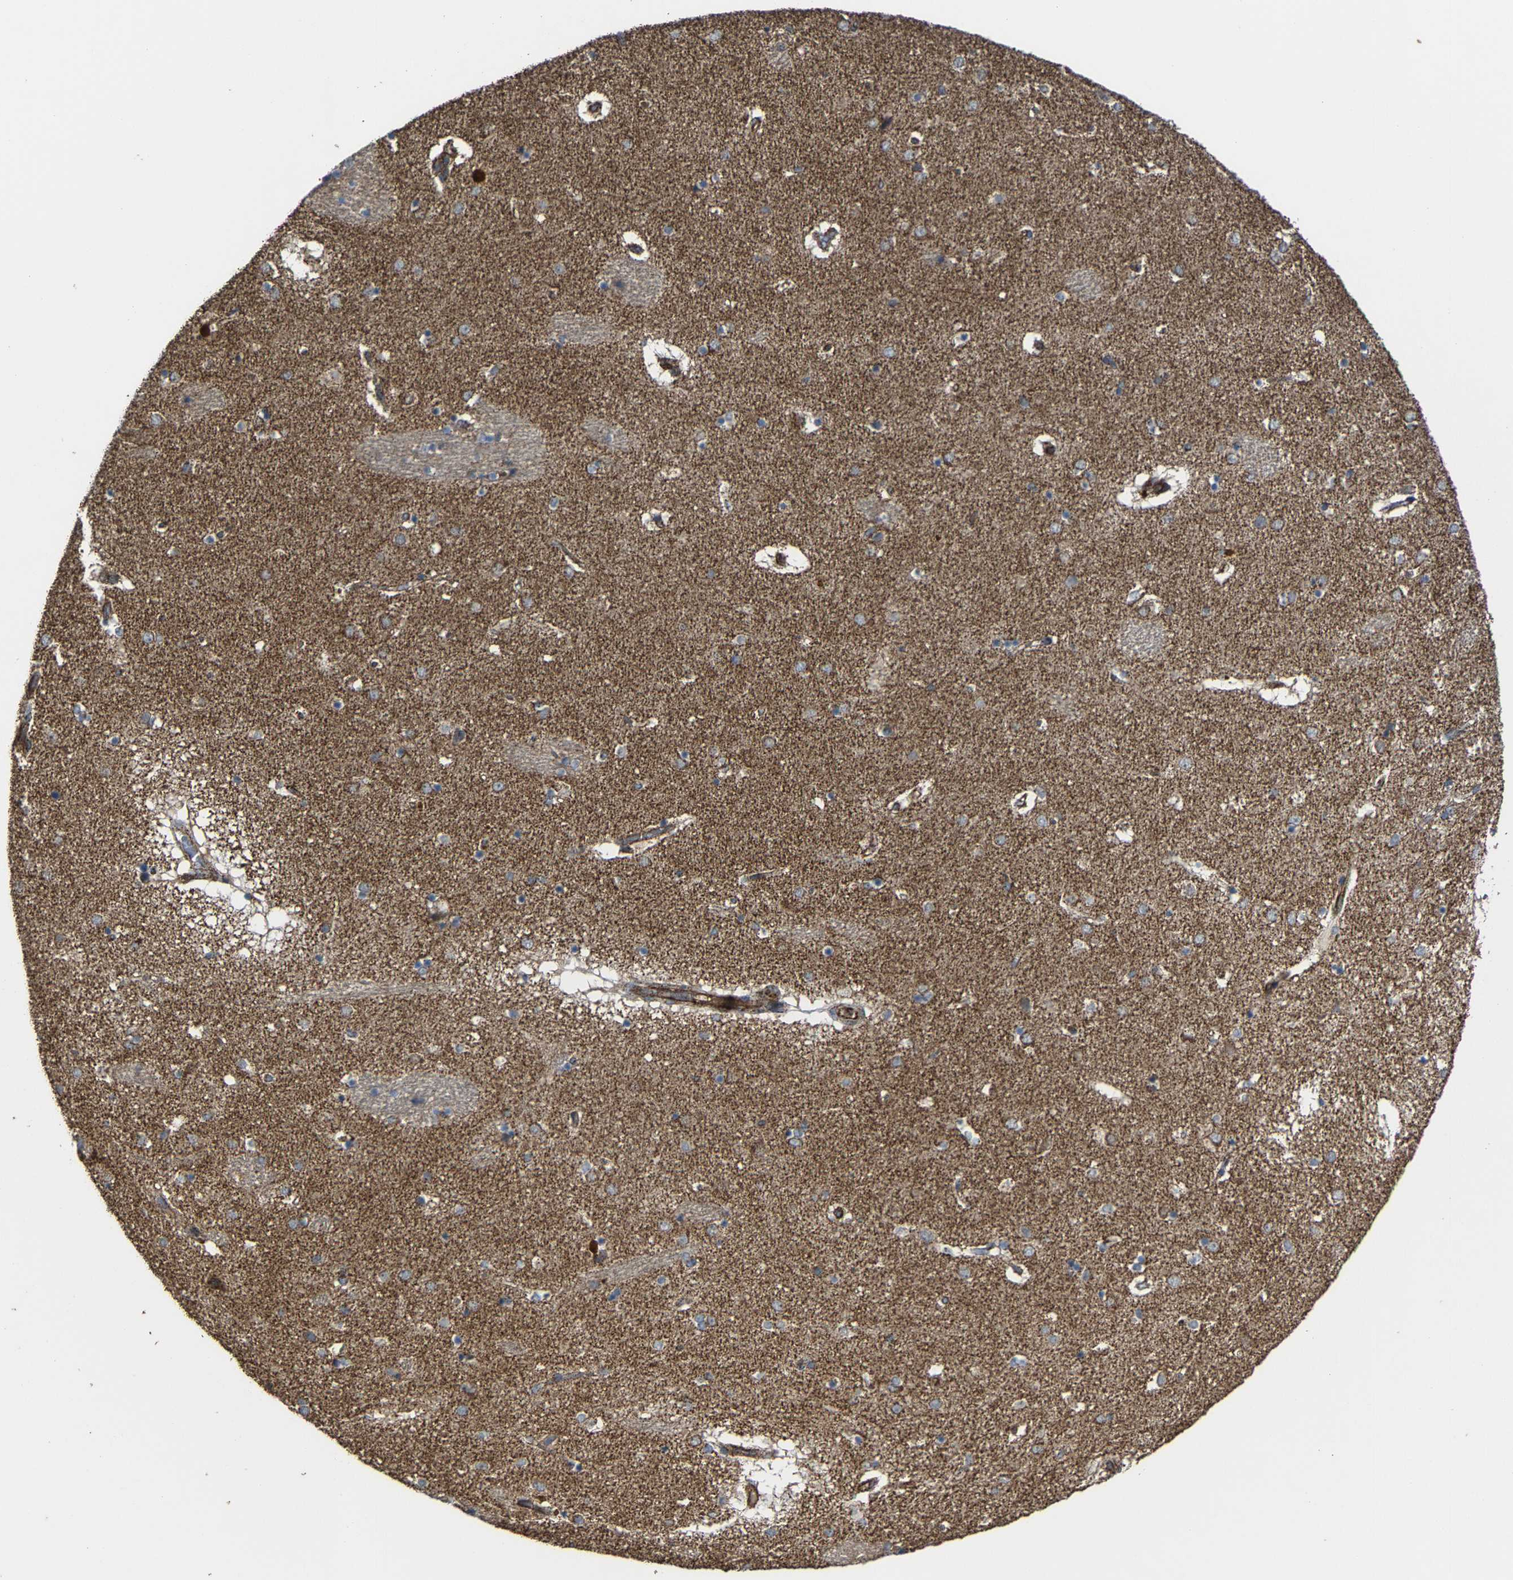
{"staining": {"intensity": "moderate", "quantity": "25%-75%", "location": "cytoplasmic/membranous"}, "tissue": "caudate", "cell_type": "Glial cells", "image_type": "normal", "snomed": [{"axis": "morphology", "description": "Normal tissue, NOS"}, {"axis": "topography", "description": "Lateral ventricle wall"}], "caption": "Caudate stained with immunohistochemistry displays moderate cytoplasmic/membranous staining in about 25%-75% of glial cells.", "gene": "NDUFV3", "patient": {"sex": "male", "age": 70}}